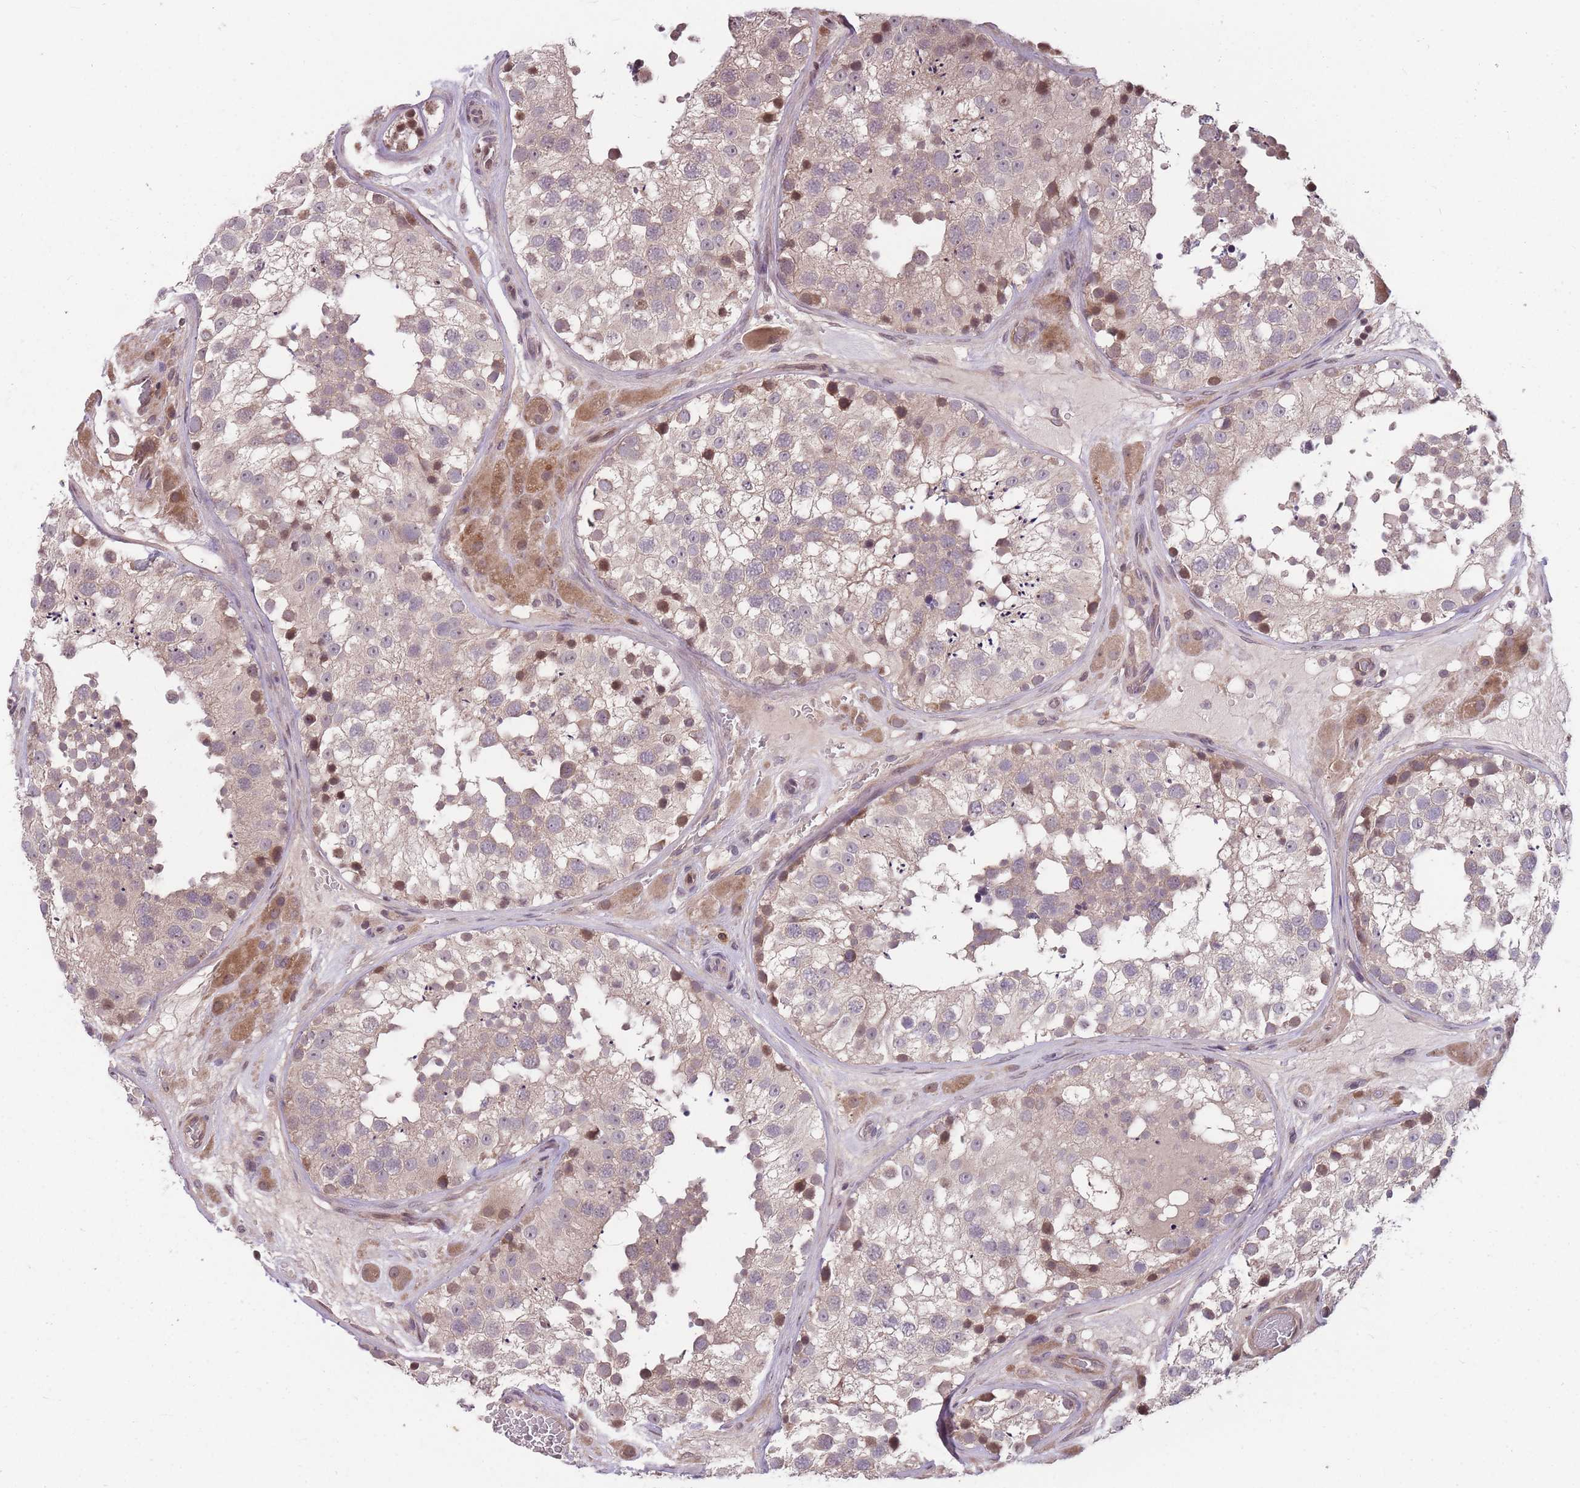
{"staining": {"intensity": "moderate", "quantity": "<25%", "location": "cytoplasmic/membranous,nuclear"}, "tissue": "testis", "cell_type": "Cells in seminiferous ducts", "image_type": "normal", "snomed": [{"axis": "morphology", "description": "Normal tissue, NOS"}, {"axis": "topography", "description": "Testis"}], "caption": "An immunohistochemistry (IHC) histopathology image of benign tissue is shown. Protein staining in brown highlights moderate cytoplasmic/membranous,nuclear positivity in testis within cells in seminiferous ducts.", "gene": "GGT5", "patient": {"sex": "male", "age": 26}}